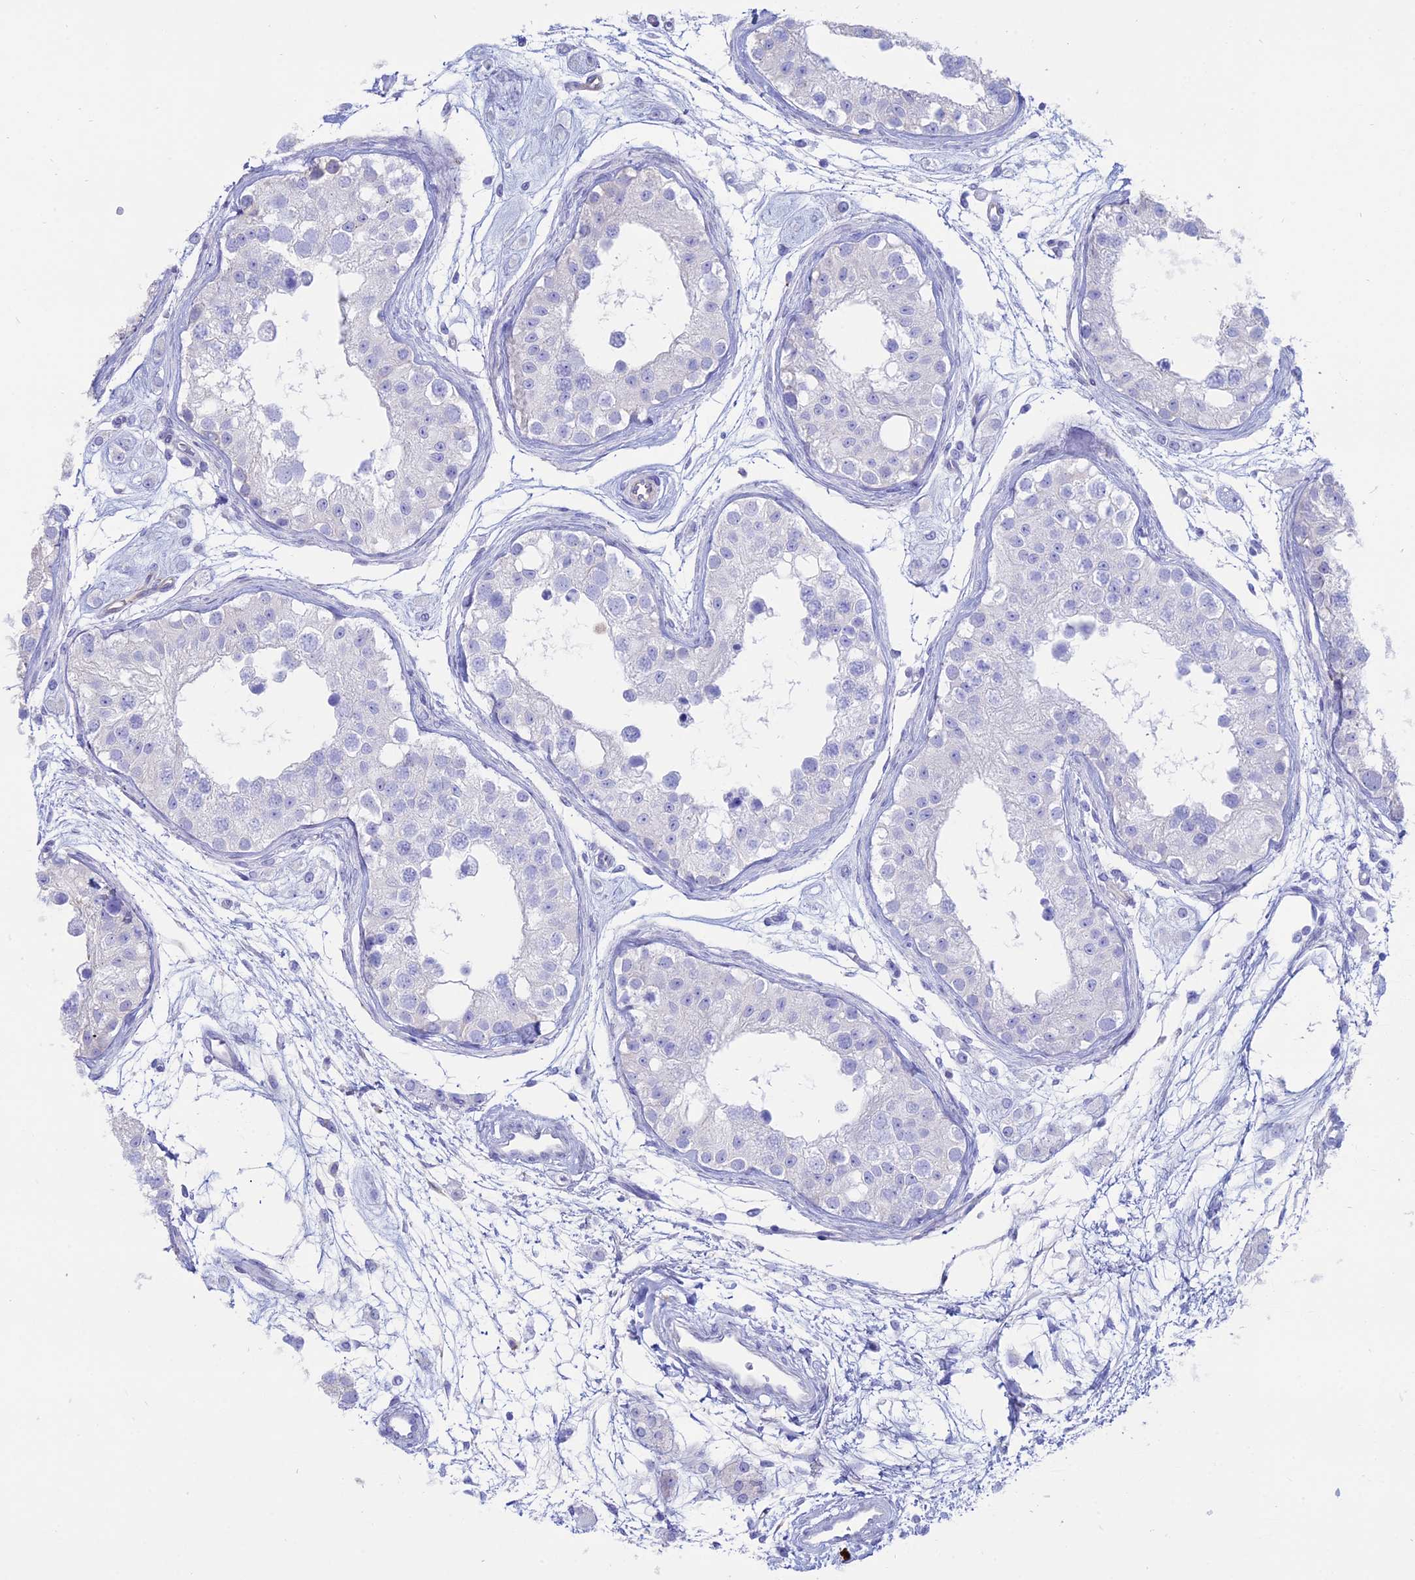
{"staining": {"intensity": "negative", "quantity": "none", "location": "none"}, "tissue": "testis", "cell_type": "Cells in seminiferous ducts", "image_type": "normal", "snomed": [{"axis": "morphology", "description": "Normal tissue, NOS"}, {"axis": "morphology", "description": "Adenocarcinoma, metastatic, NOS"}, {"axis": "topography", "description": "Testis"}], "caption": "Cells in seminiferous ducts show no significant protein staining in unremarkable testis. Nuclei are stained in blue.", "gene": "OR2AE1", "patient": {"sex": "male", "age": 26}}